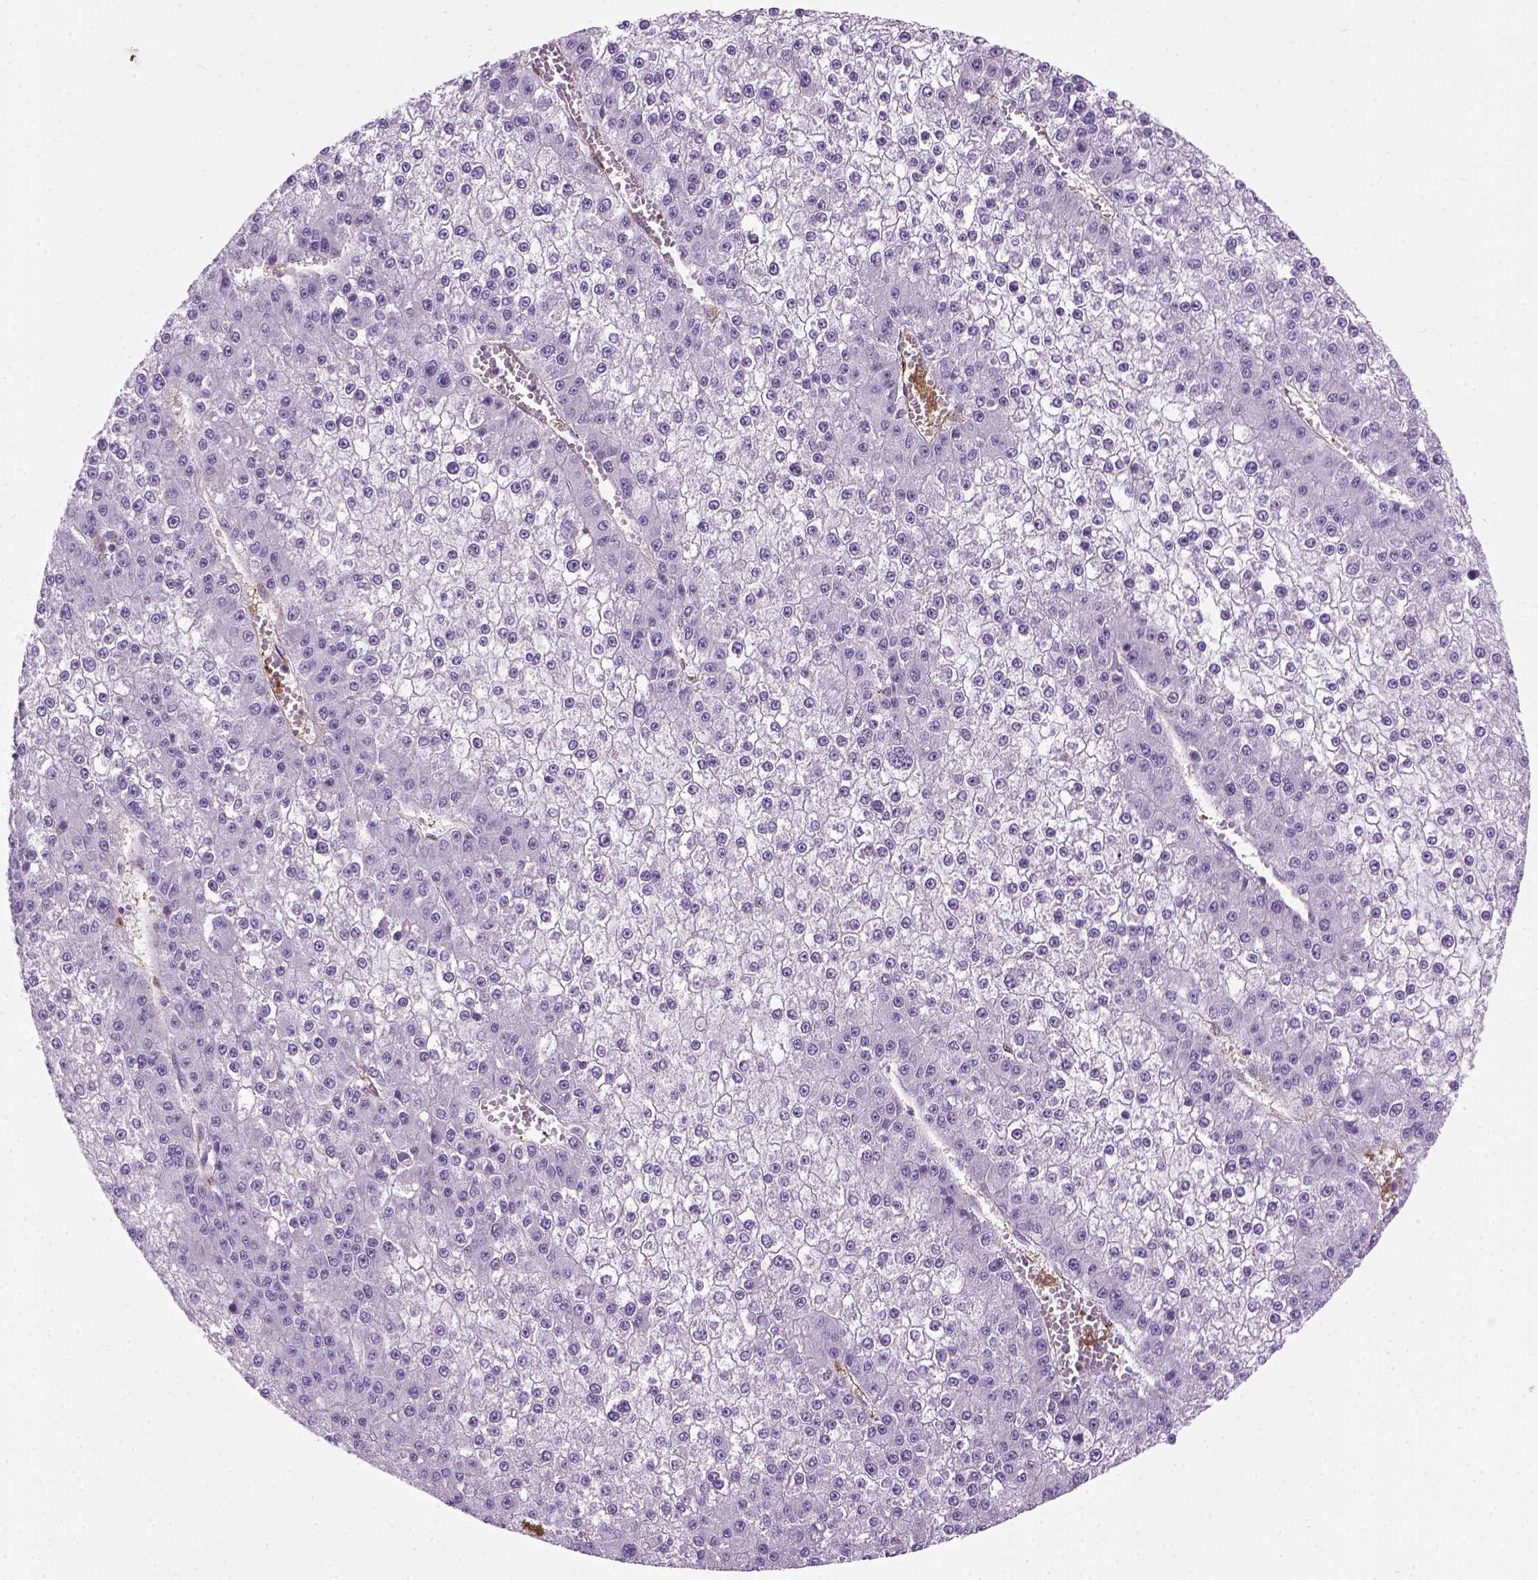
{"staining": {"intensity": "negative", "quantity": "none", "location": "none"}, "tissue": "liver cancer", "cell_type": "Tumor cells", "image_type": "cancer", "snomed": [{"axis": "morphology", "description": "Carcinoma, Hepatocellular, NOS"}, {"axis": "topography", "description": "Liver"}], "caption": "Immunohistochemistry of liver cancer displays no expression in tumor cells.", "gene": "VWF", "patient": {"sex": "female", "age": 73}}